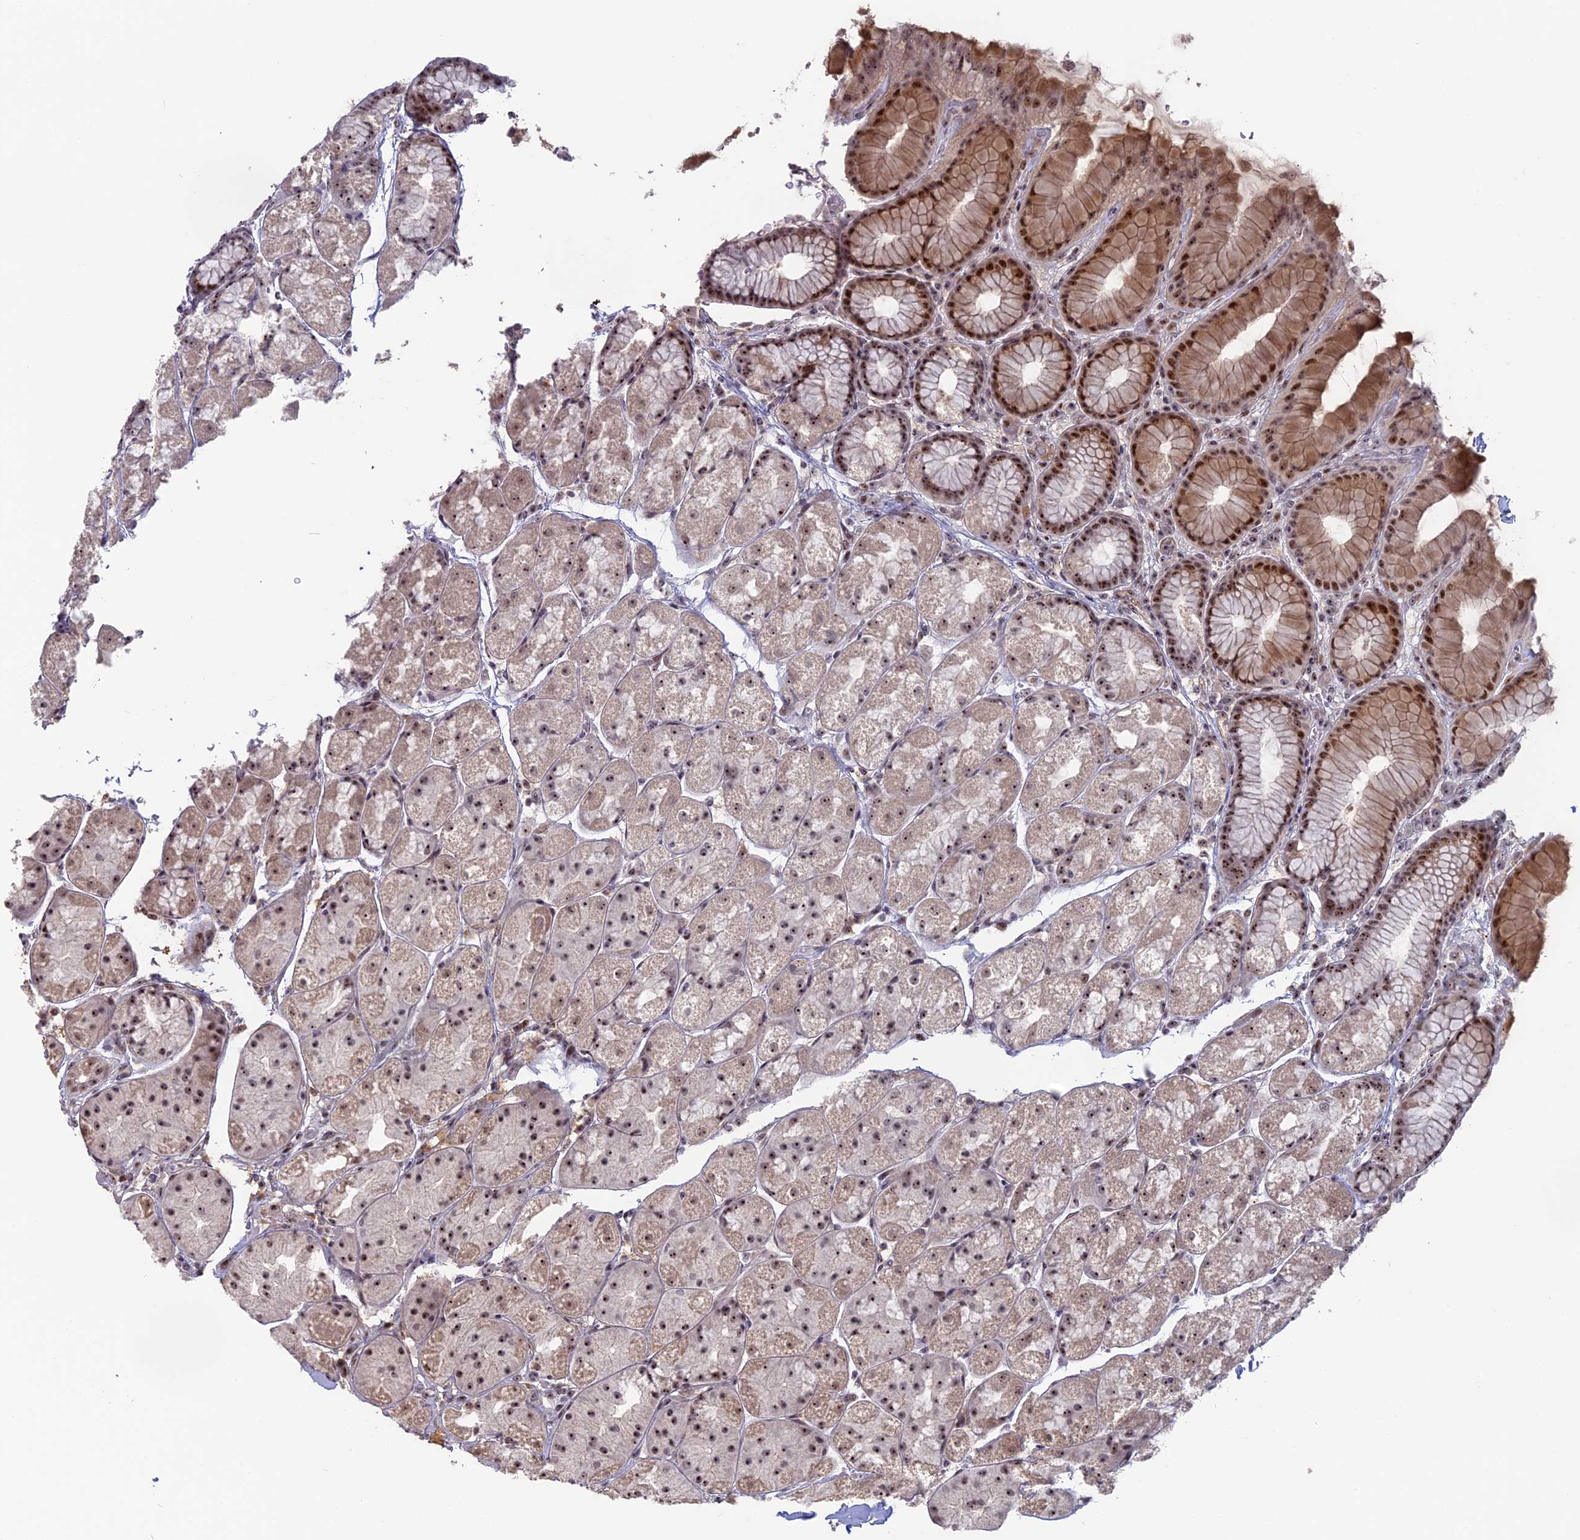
{"staining": {"intensity": "moderate", "quantity": ">75%", "location": "cytoplasmic/membranous,nuclear"}, "tissue": "stomach", "cell_type": "Glandular cells", "image_type": "normal", "snomed": [{"axis": "morphology", "description": "Normal tissue, NOS"}, {"axis": "topography", "description": "Stomach"}], "caption": "Human stomach stained with a protein marker shows moderate staining in glandular cells.", "gene": "FAM131A", "patient": {"sex": "male", "age": 57}}